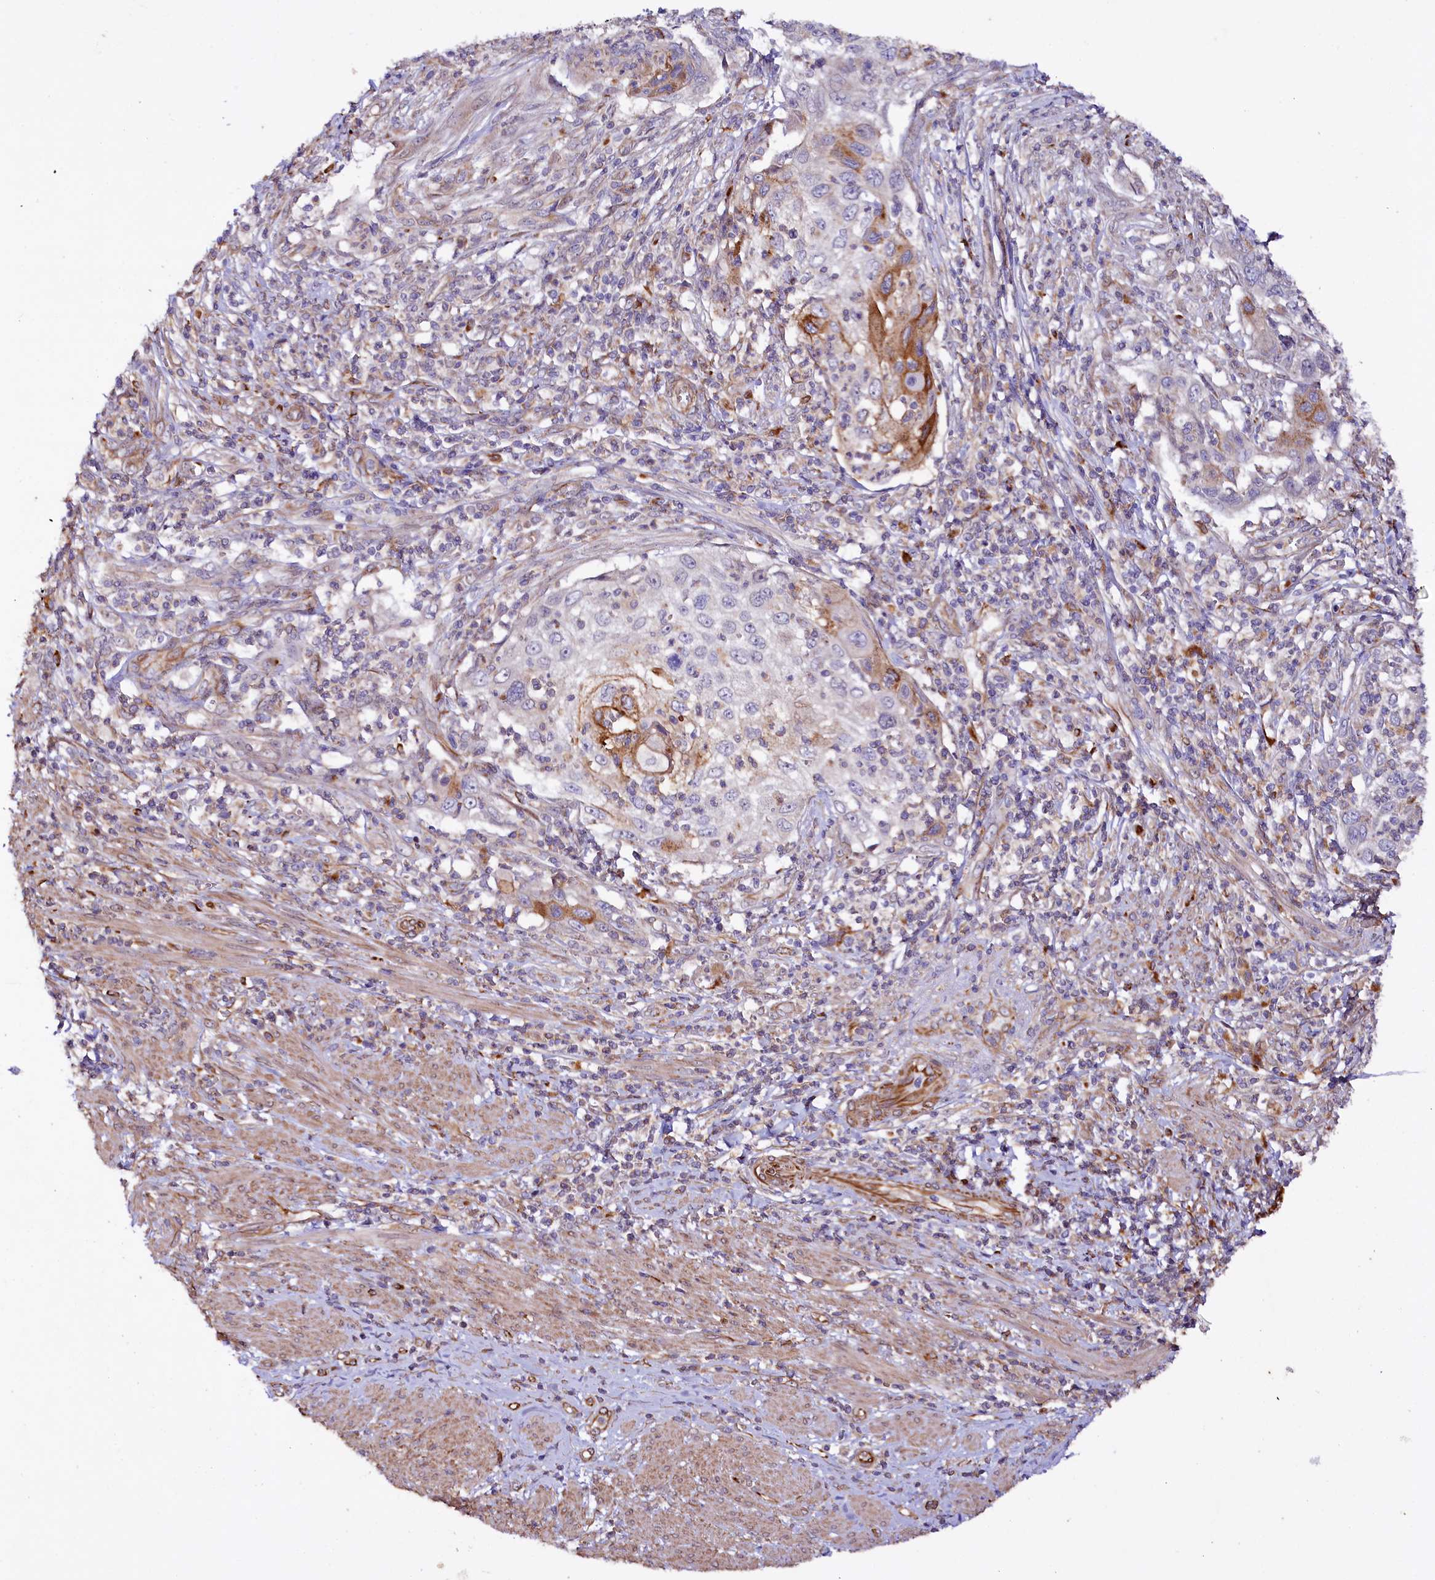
{"staining": {"intensity": "strong", "quantity": "<25%", "location": "cytoplasmic/membranous"}, "tissue": "cervical cancer", "cell_type": "Tumor cells", "image_type": "cancer", "snomed": [{"axis": "morphology", "description": "Squamous cell carcinoma, NOS"}, {"axis": "topography", "description": "Cervix"}], "caption": "The photomicrograph reveals immunohistochemical staining of cervical cancer (squamous cell carcinoma). There is strong cytoplasmic/membranous expression is appreciated in approximately <25% of tumor cells. Ihc stains the protein in brown and the nuclei are stained blue.", "gene": "TTC12", "patient": {"sex": "female", "age": 70}}